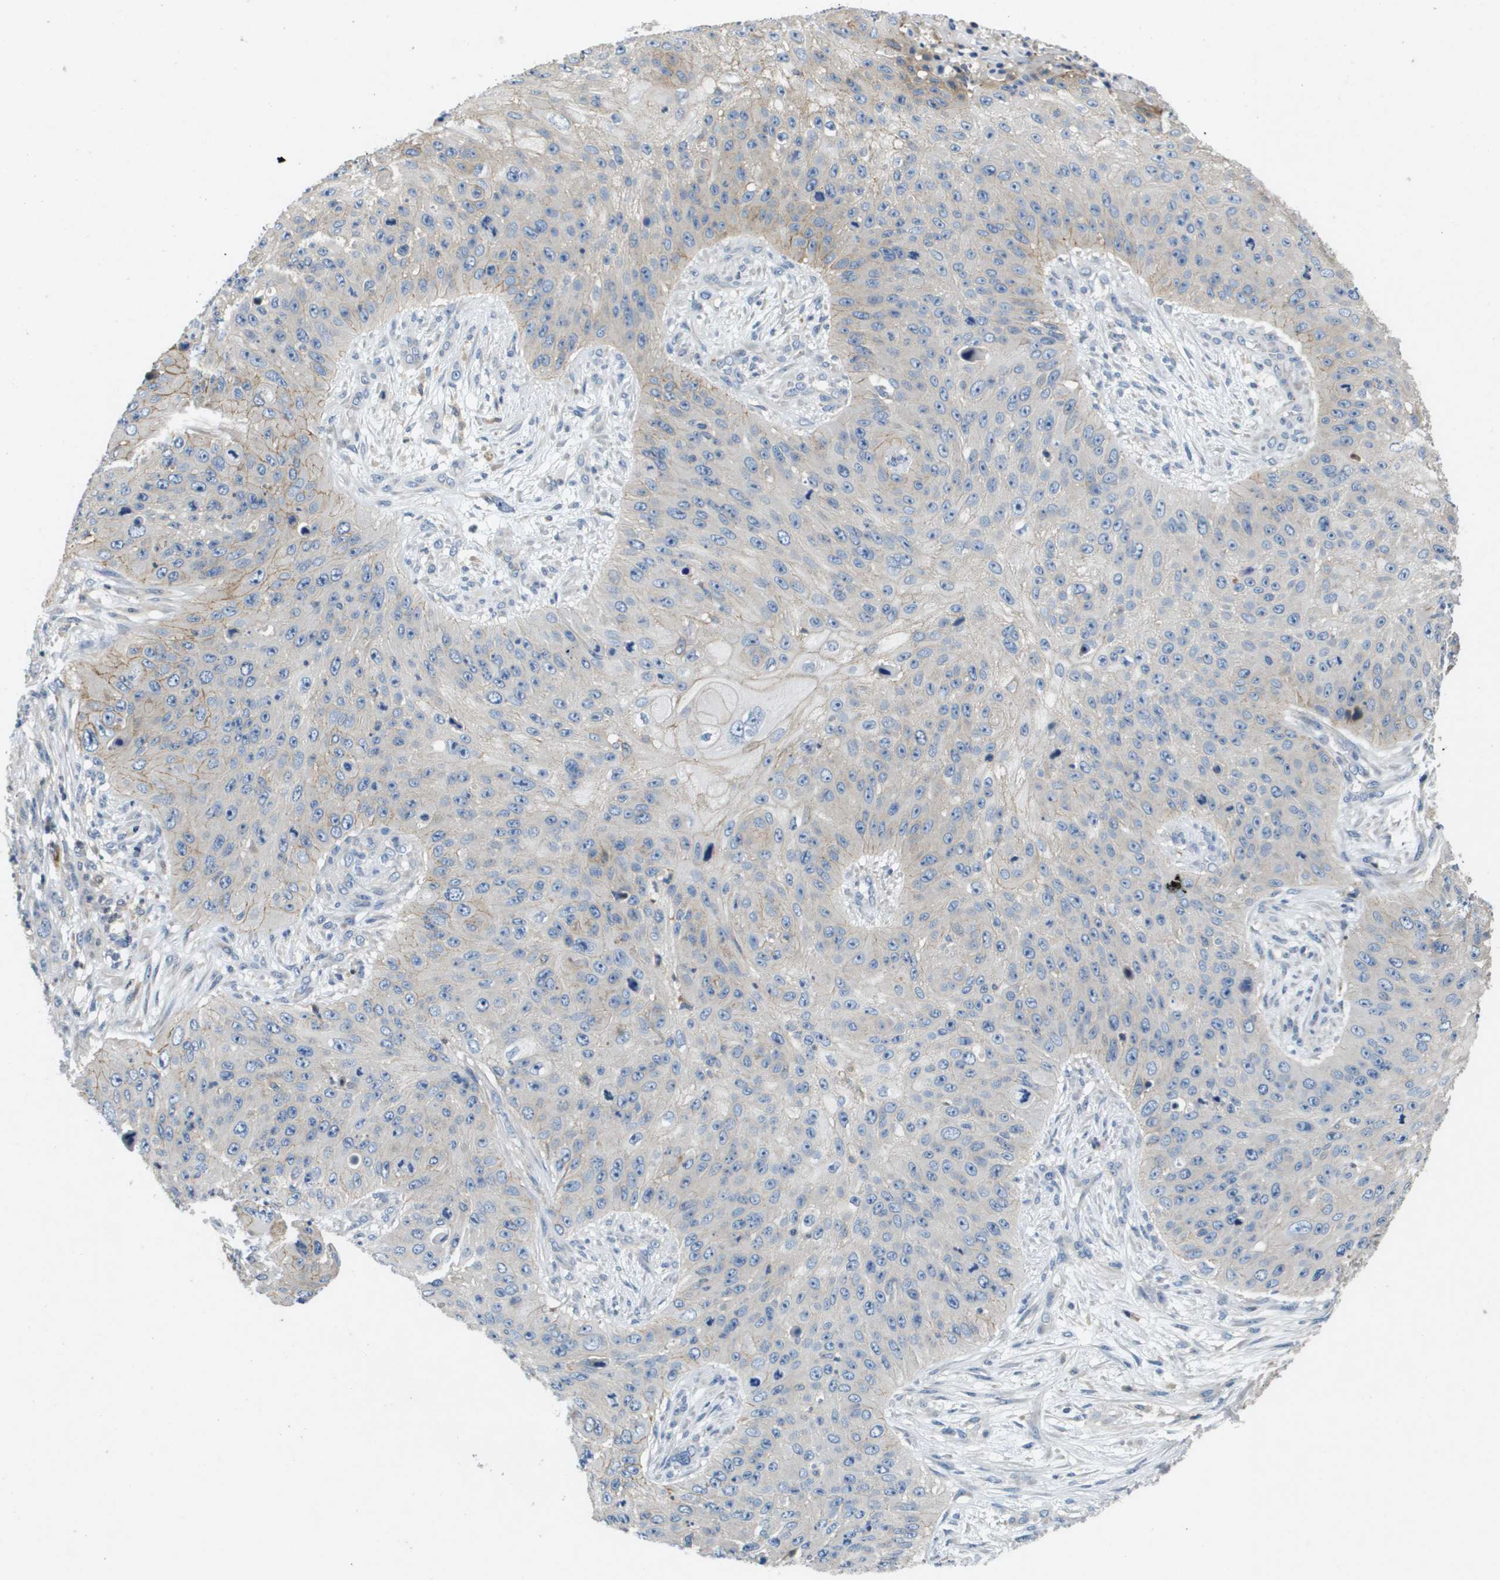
{"staining": {"intensity": "weak", "quantity": "<25%", "location": "cytoplasmic/membranous"}, "tissue": "skin cancer", "cell_type": "Tumor cells", "image_type": "cancer", "snomed": [{"axis": "morphology", "description": "Squamous cell carcinoma, NOS"}, {"axis": "topography", "description": "Skin"}], "caption": "High power microscopy micrograph of an immunohistochemistry (IHC) image of skin cancer, revealing no significant expression in tumor cells.", "gene": "SCN4B", "patient": {"sex": "female", "age": 80}}